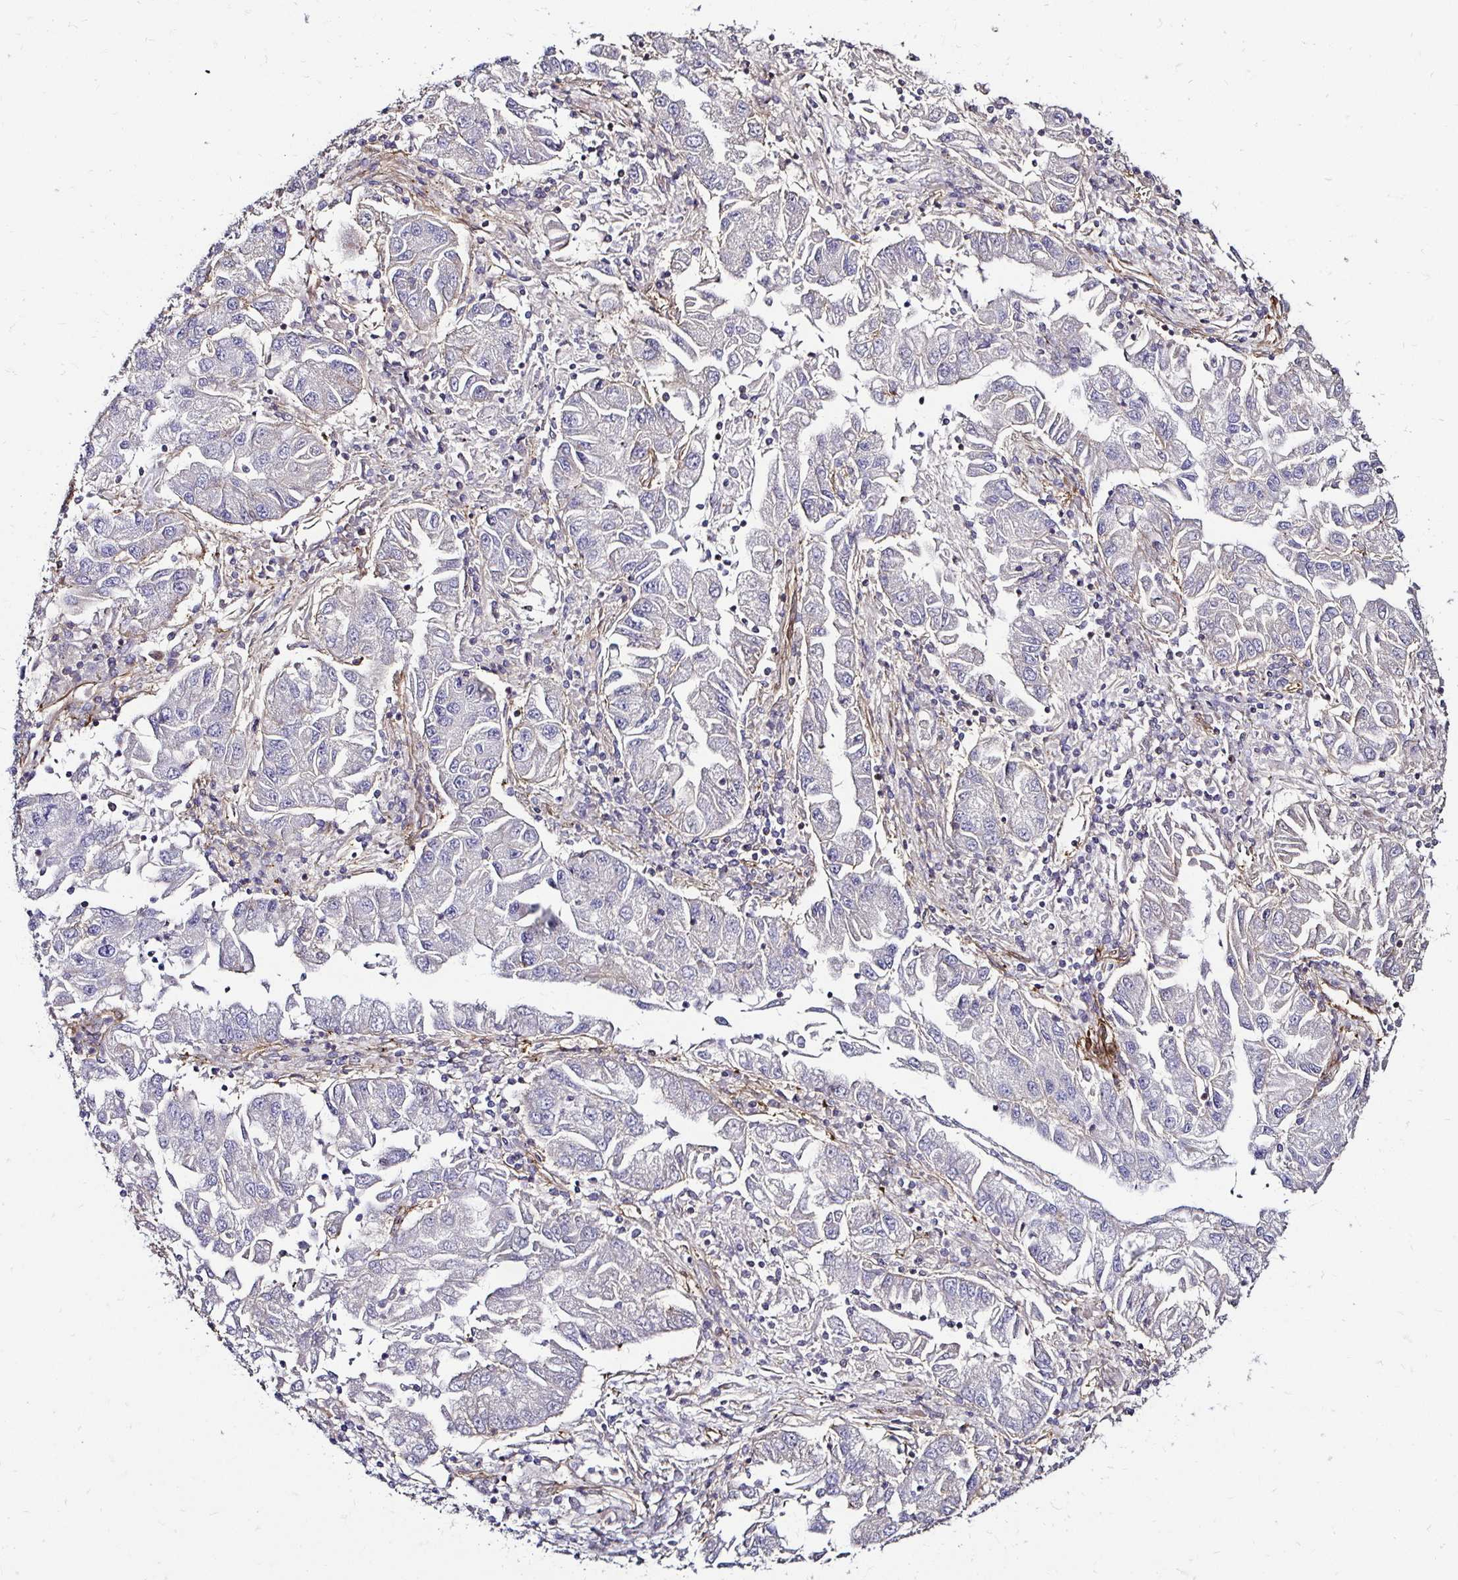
{"staining": {"intensity": "negative", "quantity": "none", "location": "none"}, "tissue": "lung cancer", "cell_type": "Tumor cells", "image_type": "cancer", "snomed": [{"axis": "morphology", "description": "Adenocarcinoma, NOS"}, {"axis": "morphology", "description": "Adenocarcinoma primary or metastatic"}, {"axis": "topography", "description": "Lung"}], "caption": "A histopathology image of lung cancer (adenocarcinoma) stained for a protein displays no brown staining in tumor cells.", "gene": "ITGB1", "patient": {"sex": "male", "age": 74}}